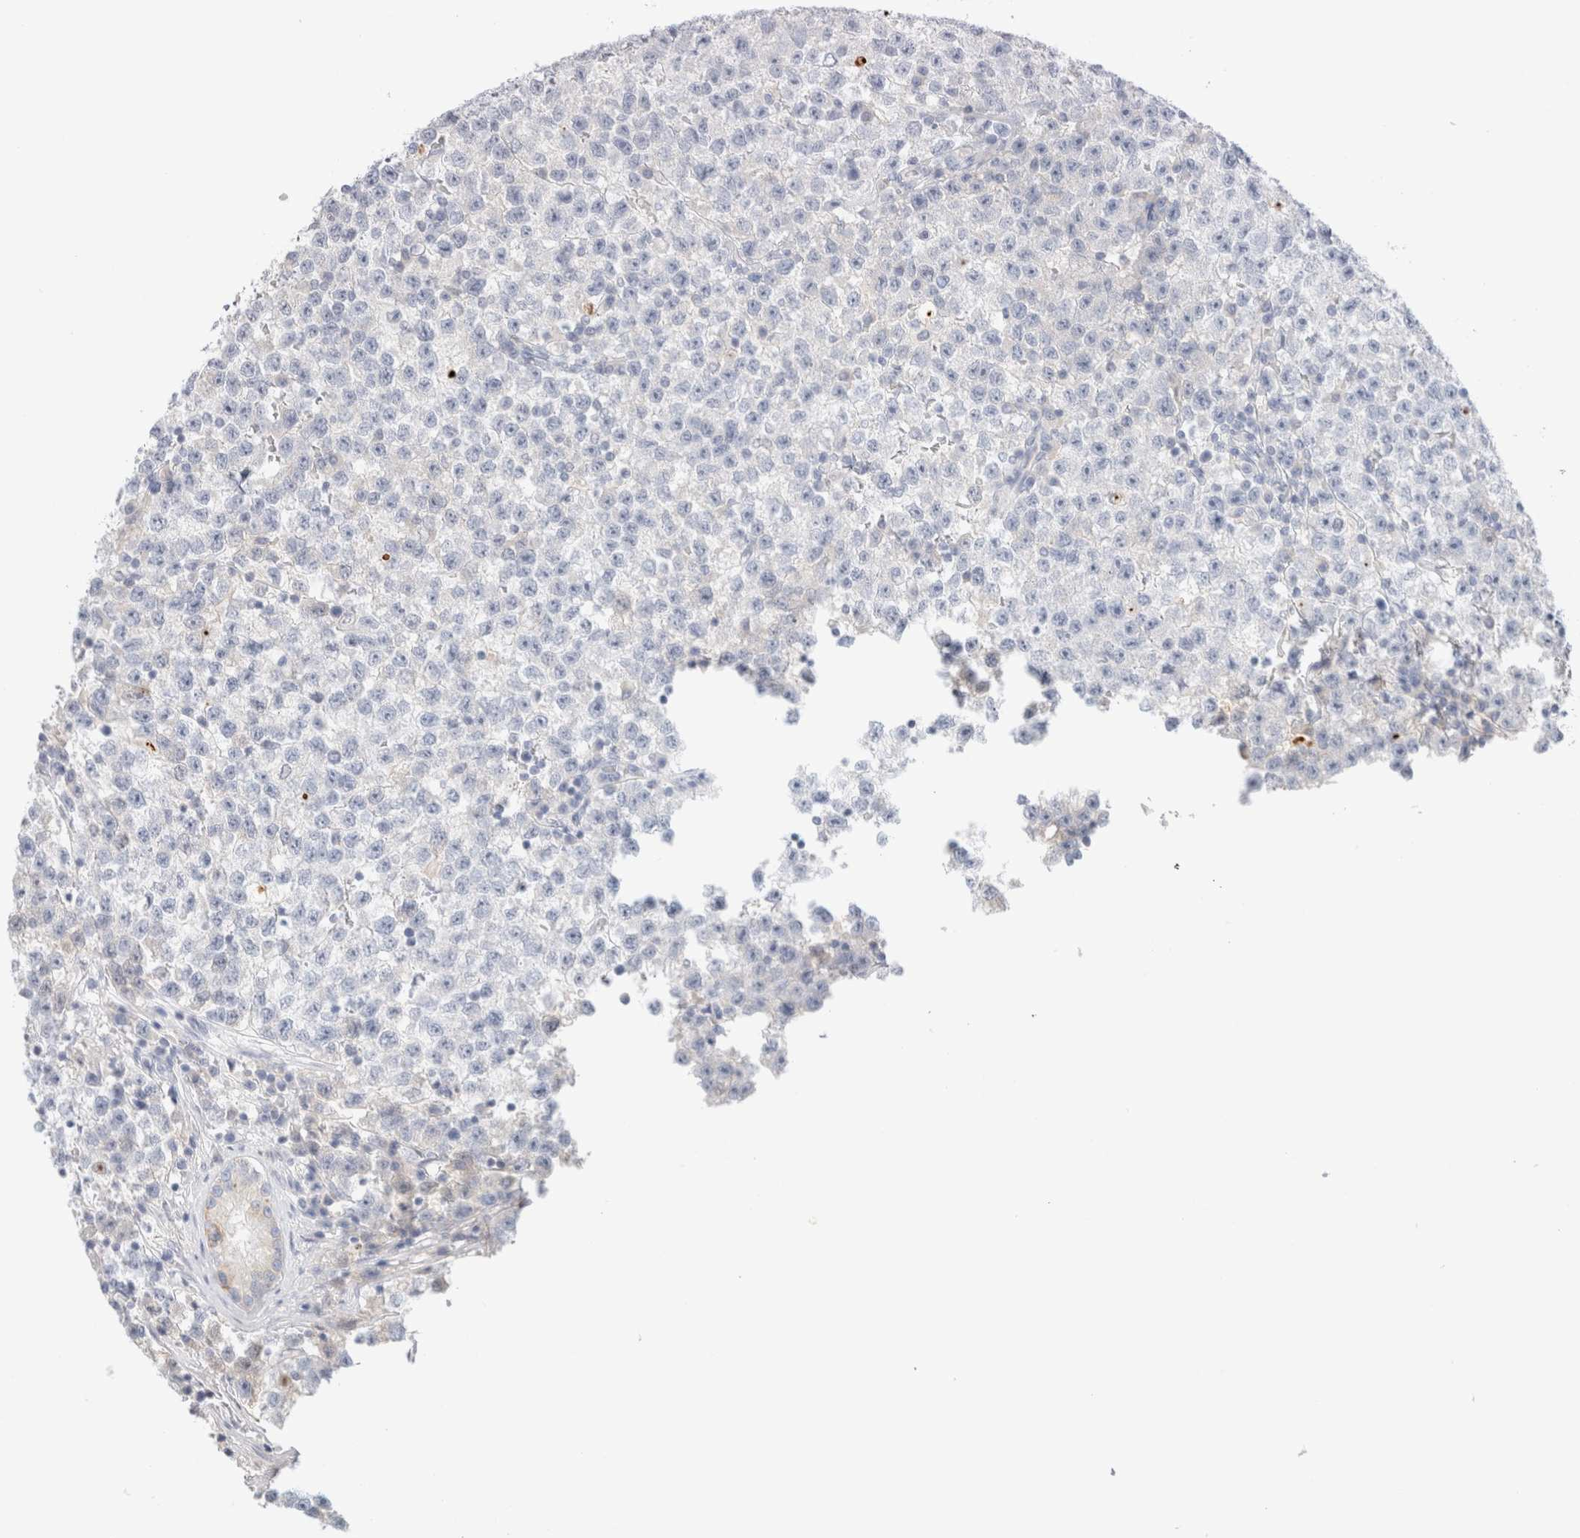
{"staining": {"intensity": "negative", "quantity": "none", "location": "none"}, "tissue": "testis cancer", "cell_type": "Tumor cells", "image_type": "cancer", "snomed": [{"axis": "morphology", "description": "Seminoma, NOS"}, {"axis": "topography", "description": "Testis"}], "caption": "Immunohistochemical staining of human testis seminoma demonstrates no significant positivity in tumor cells. (Immunohistochemistry, brightfield microscopy, high magnification).", "gene": "HEXD", "patient": {"sex": "male", "age": 22}}